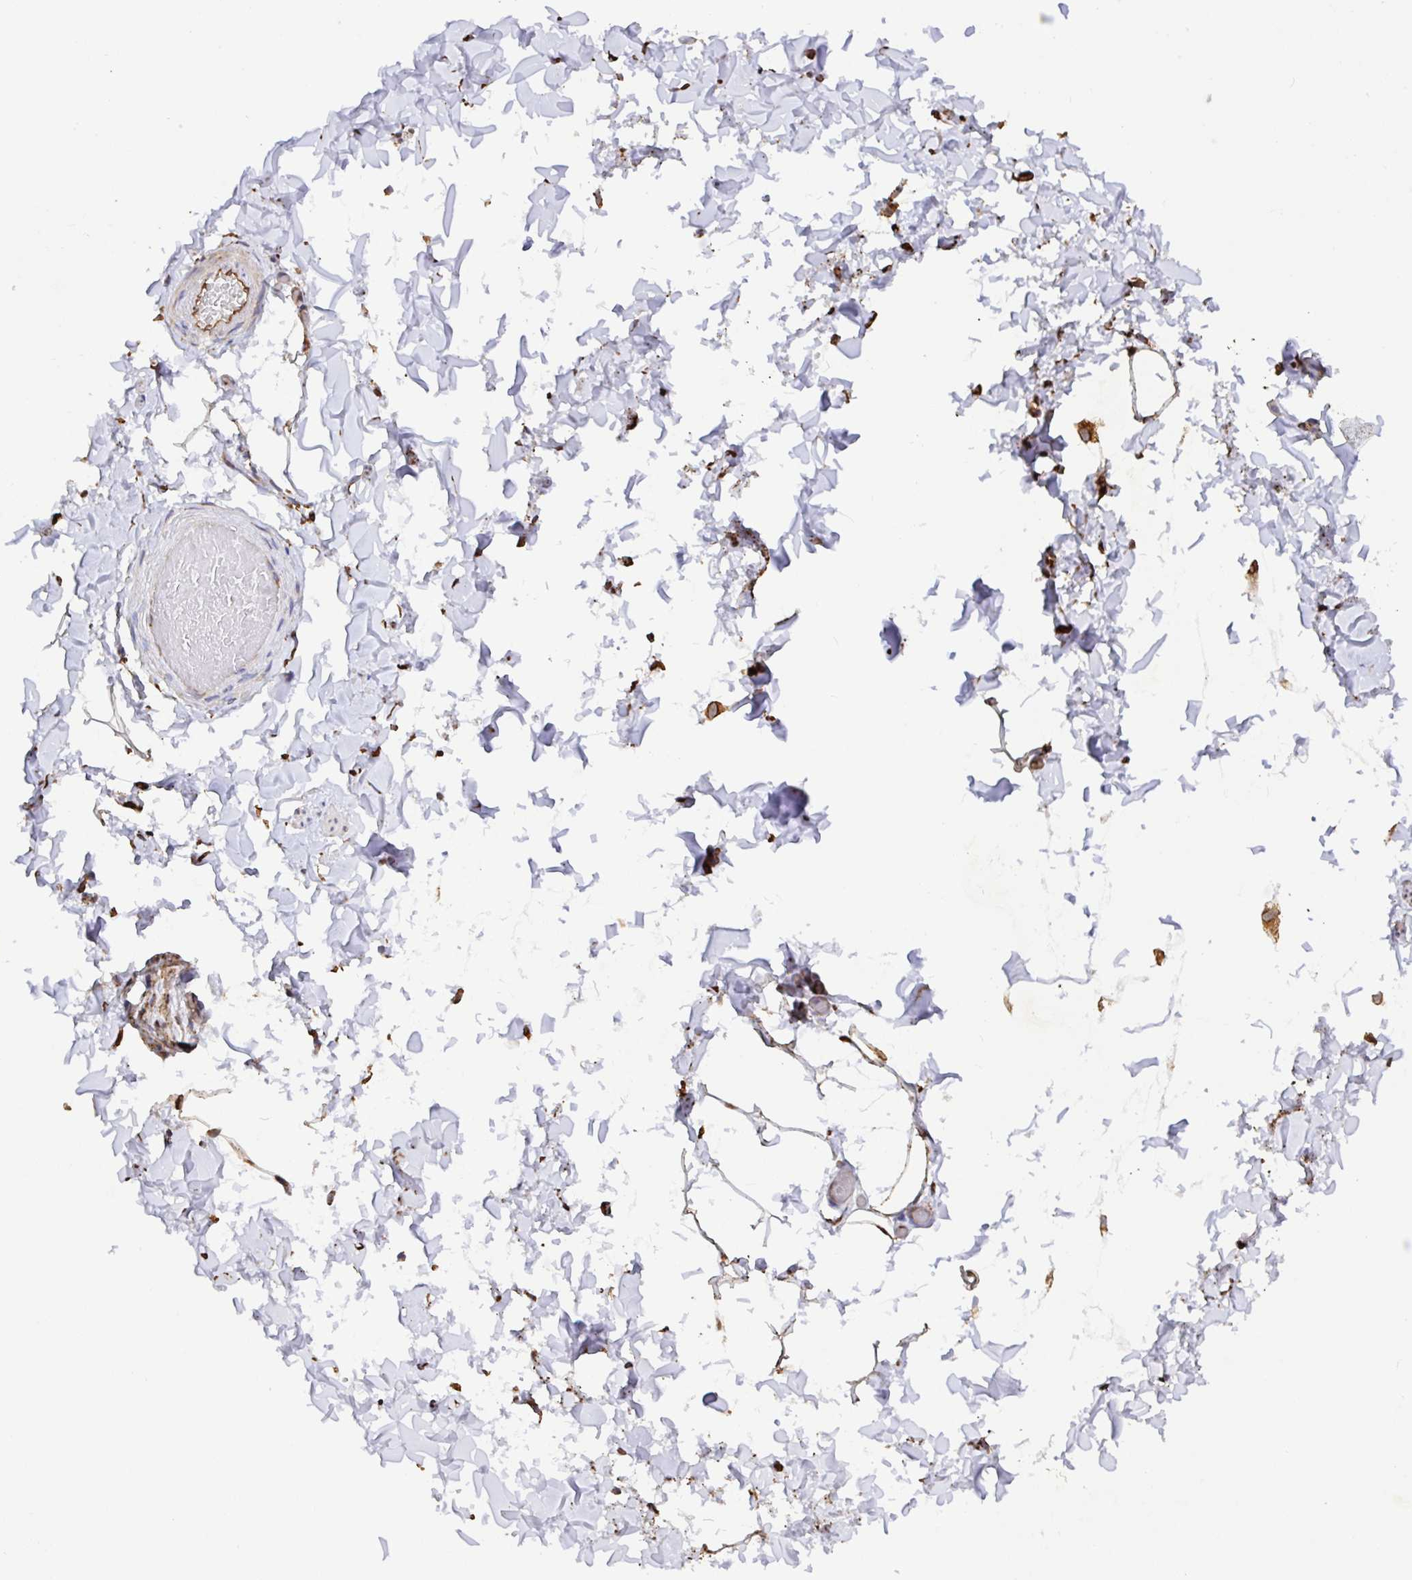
{"staining": {"intensity": "strong", "quantity": ">75%", "location": "cytoplasmic/membranous"}, "tissue": "adipose tissue", "cell_type": "Adipocytes", "image_type": "normal", "snomed": [{"axis": "morphology", "description": "Normal tissue, NOS"}, {"axis": "topography", "description": "Soft tissue"}, {"axis": "topography", "description": "Adipose tissue"}, {"axis": "topography", "description": "Vascular tissue"}, {"axis": "topography", "description": "Peripheral nerve tissue"}], "caption": "Immunohistochemistry (IHC) of unremarkable human adipose tissue displays high levels of strong cytoplasmic/membranous staining in about >75% of adipocytes.", "gene": "MAOA", "patient": {"sex": "male", "age": 29}}